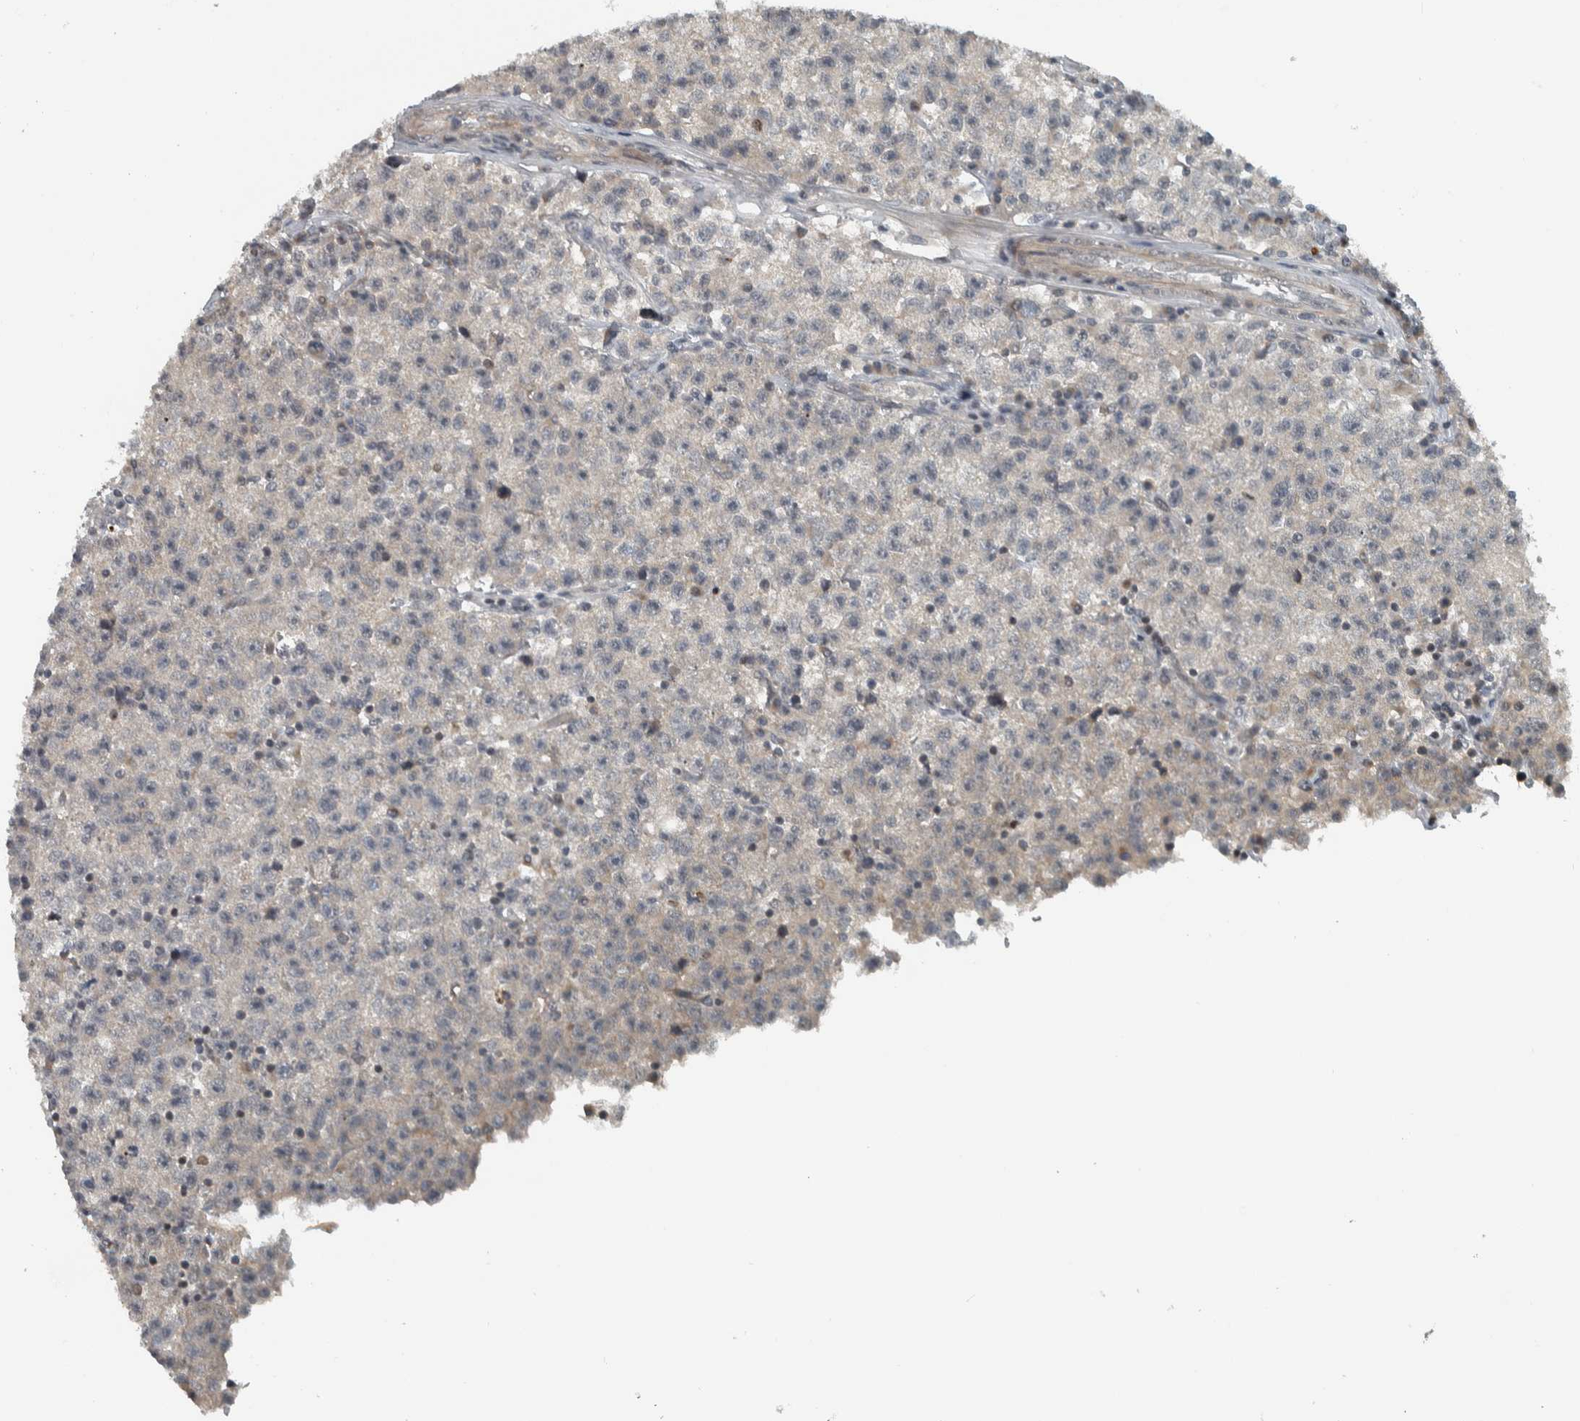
{"staining": {"intensity": "negative", "quantity": "none", "location": "none"}, "tissue": "testis cancer", "cell_type": "Tumor cells", "image_type": "cancer", "snomed": [{"axis": "morphology", "description": "Seminoma, NOS"}, {"axis": "topography", "description": "Testis"}], "caption": "High magnification brightfield microscopy of seminoma (testis) stained with DAB (3,3'-diaminobenzidine) (brown) and counterstained with hematoxylin (blue): tumor cells show no significant positivity.", "gene": "NAPG", "patient": {"sex": "male", "age": 22}}